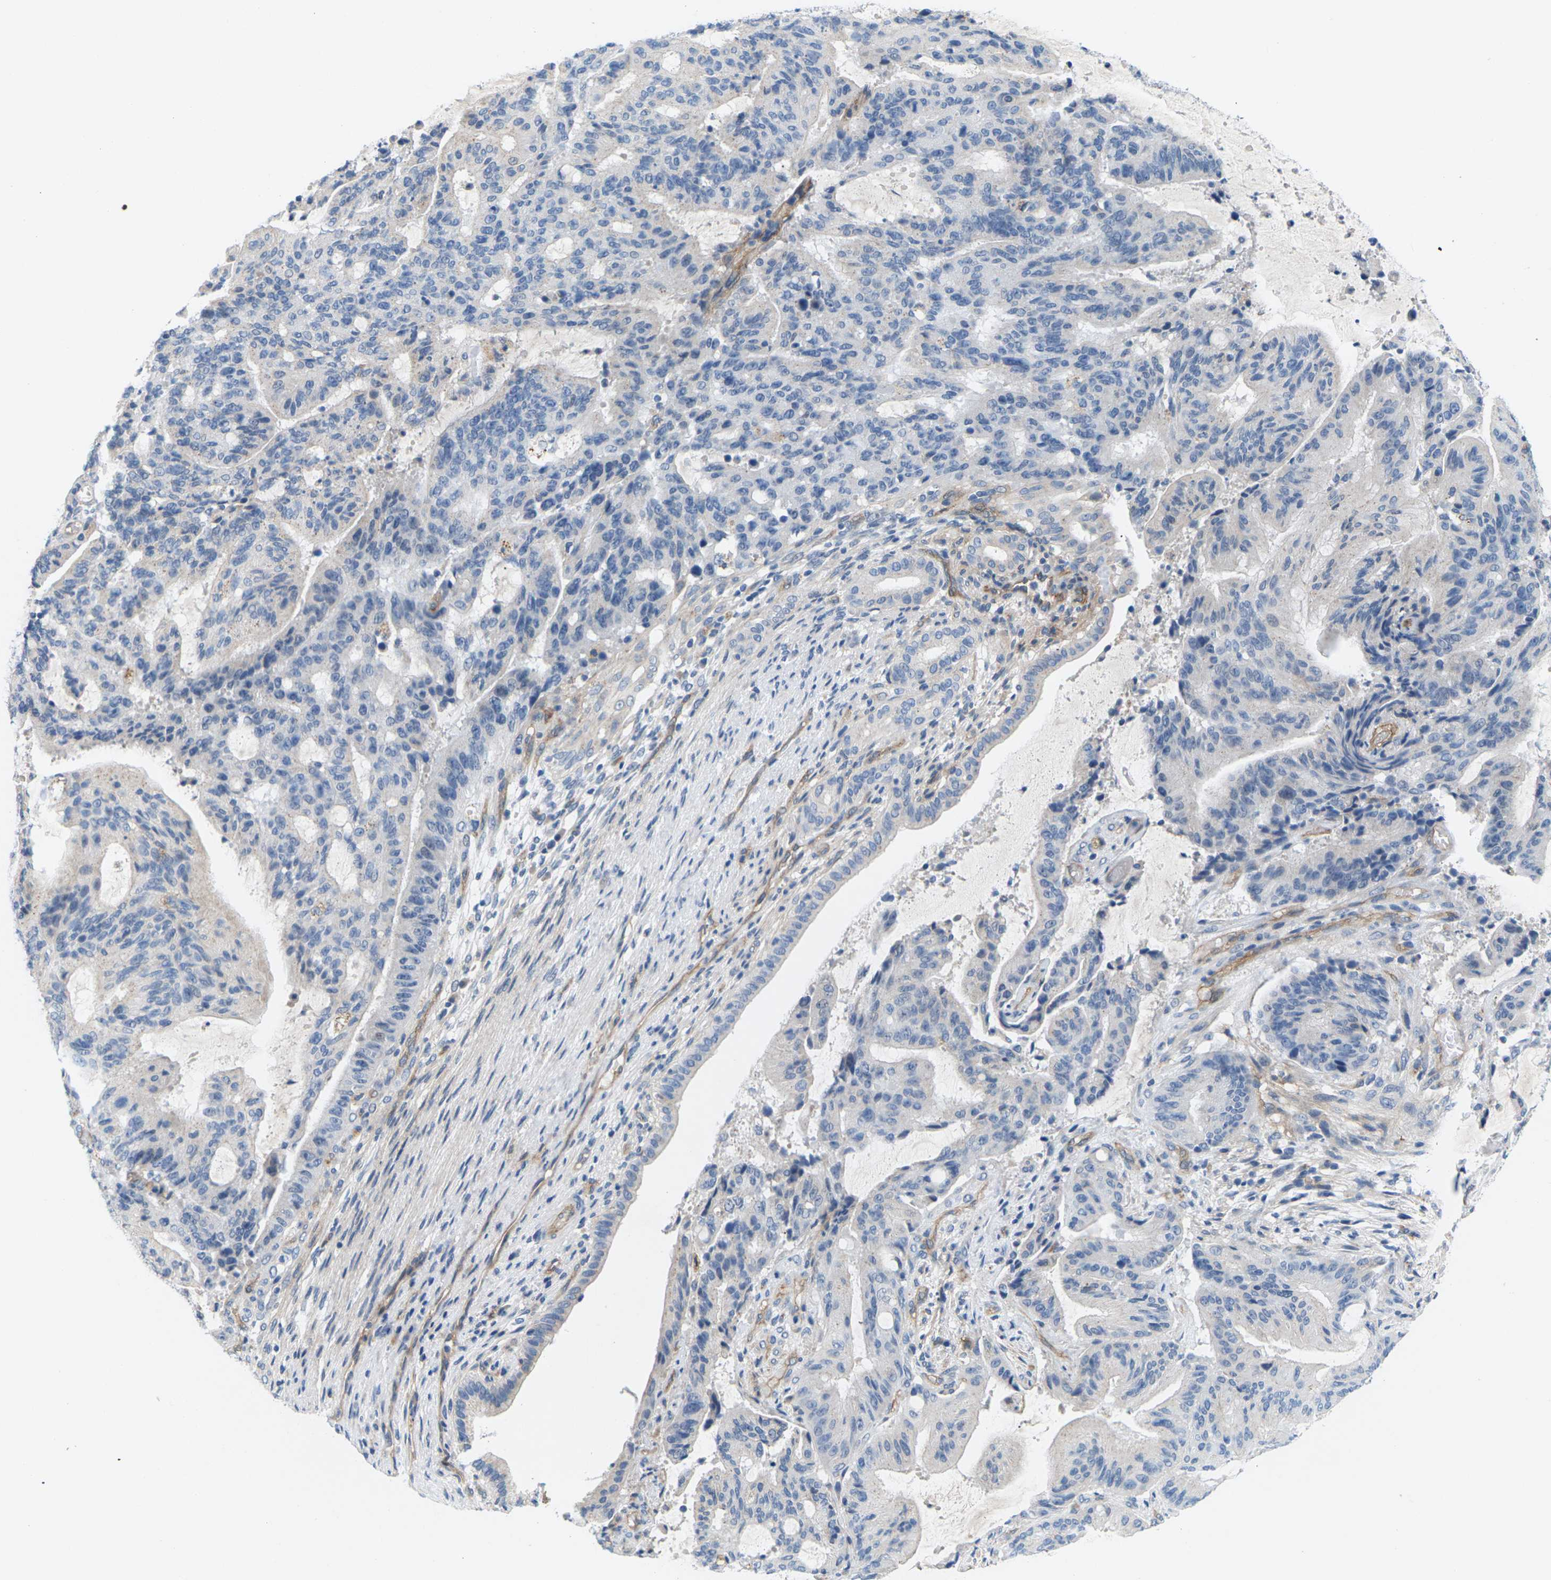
{"staining": {"intensity": "negative", "quantity": "none", "location": "none"}, "tissue": "liver cancer", "cell_type": "Tumor cells", "image_type": "cancer", "snomed": [{"axis": "morphology", "description": "Cholangiocarcinoma"}, {"axis": "topography", "description": "Liver"}], "caption": "High power microscopy micrograph of an immunohistochemistry image of liver cancer (cholangiocarcinoma), revealing no significant positivity in tumor cells. (Brightfield microscopy of DAB IHC at high magnification).", "gene": "ITGA5", "patient": {"sex": "female", "age": 73}}